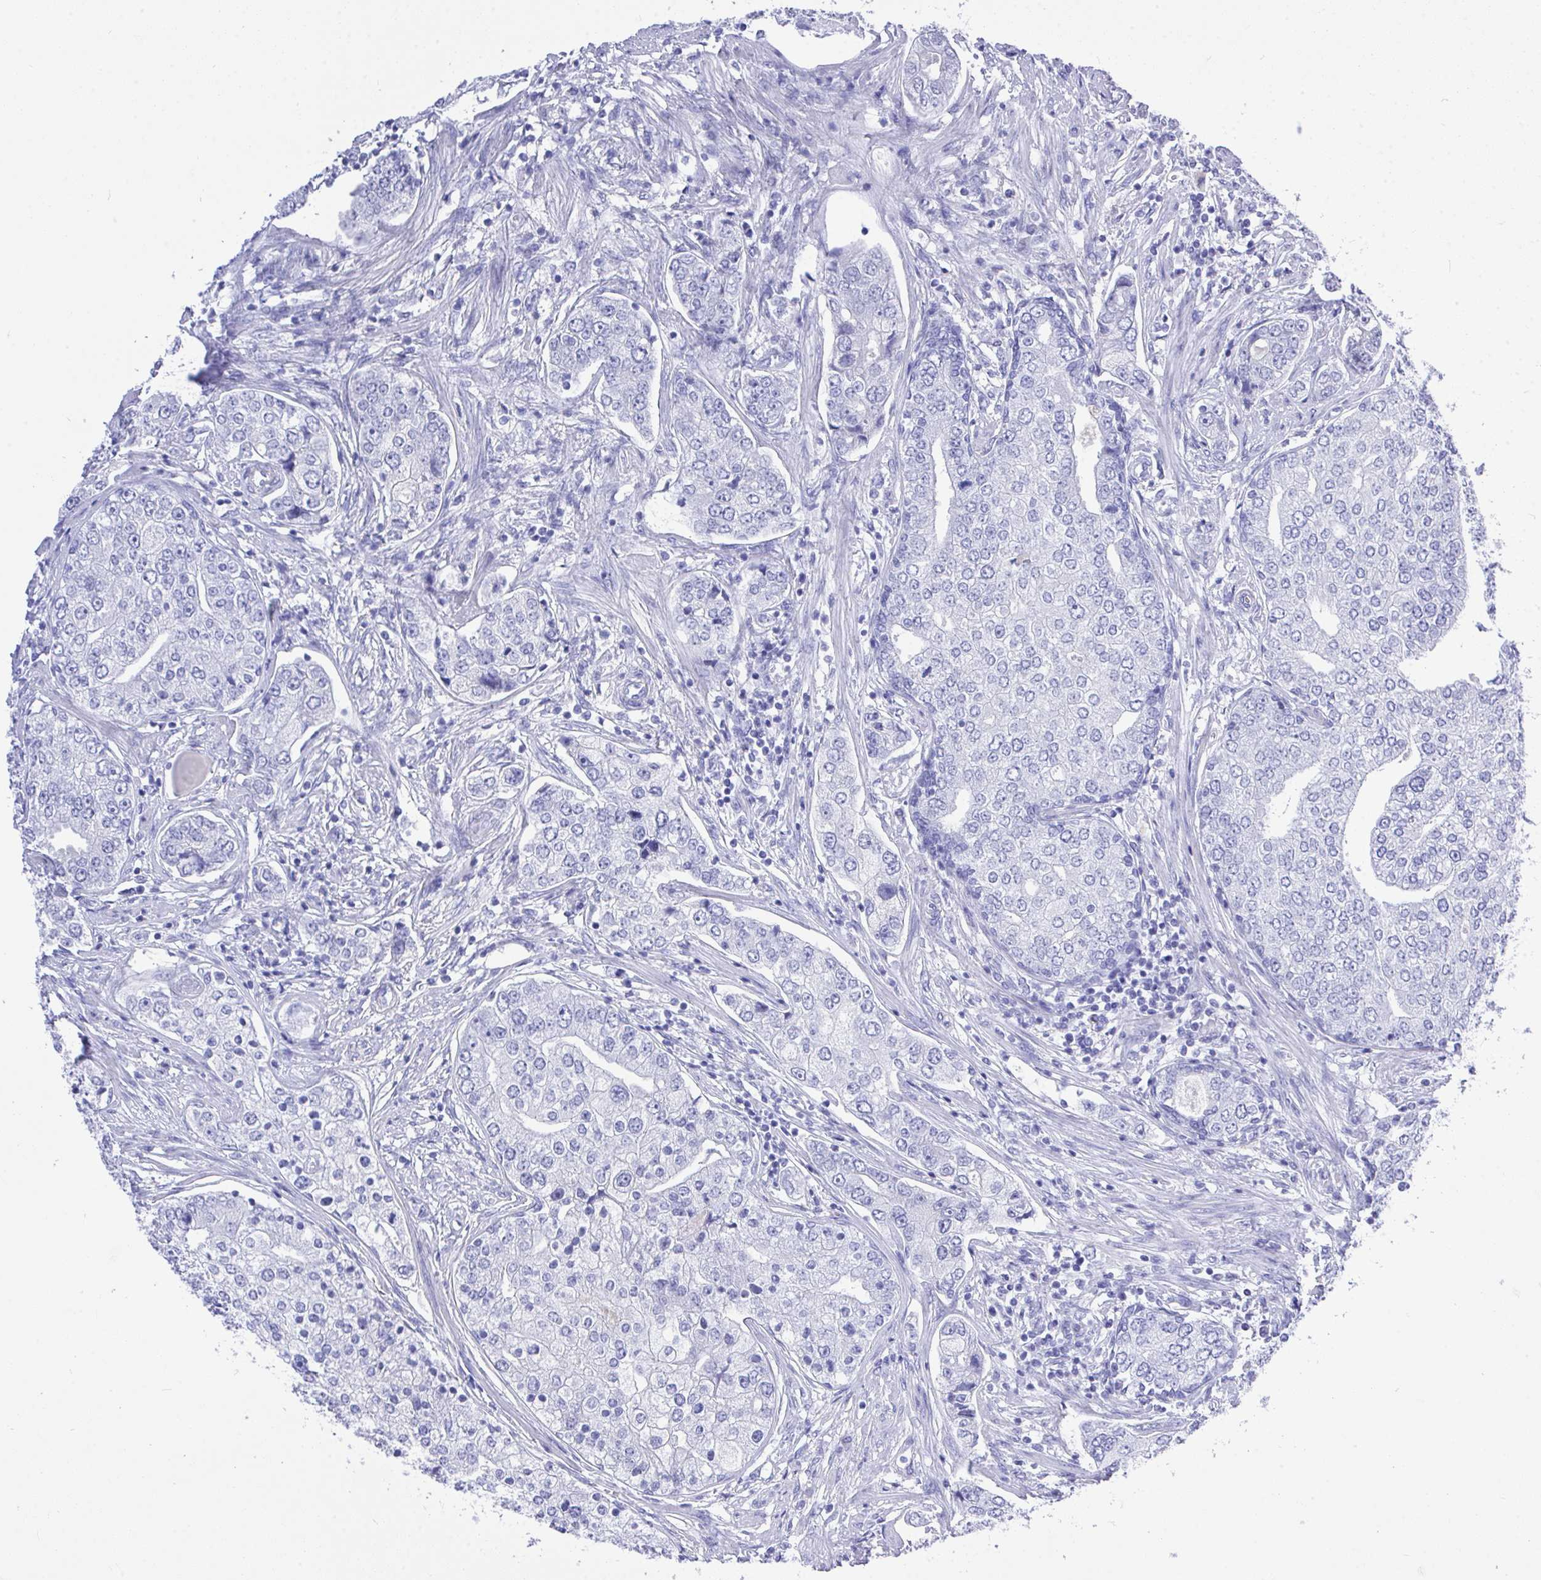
{"staining": {"intensity": "negative", "quantity": "none", "location": "none"}, "tissue": "prostate cancer", "cell_type": "Tumor cells", "image_type": "cancer", "snomed": [{"axis": "morphology", "description": "Adenocarcinoma, High grade"}, {"axis": "topography", "description": "Prostate"}], "caption": "Tumor cells show no significant expression in high-grade adenocarcinoma (prostate).", "gene": "MS4A12", "patient": {"sex": "male", "age": 60}}